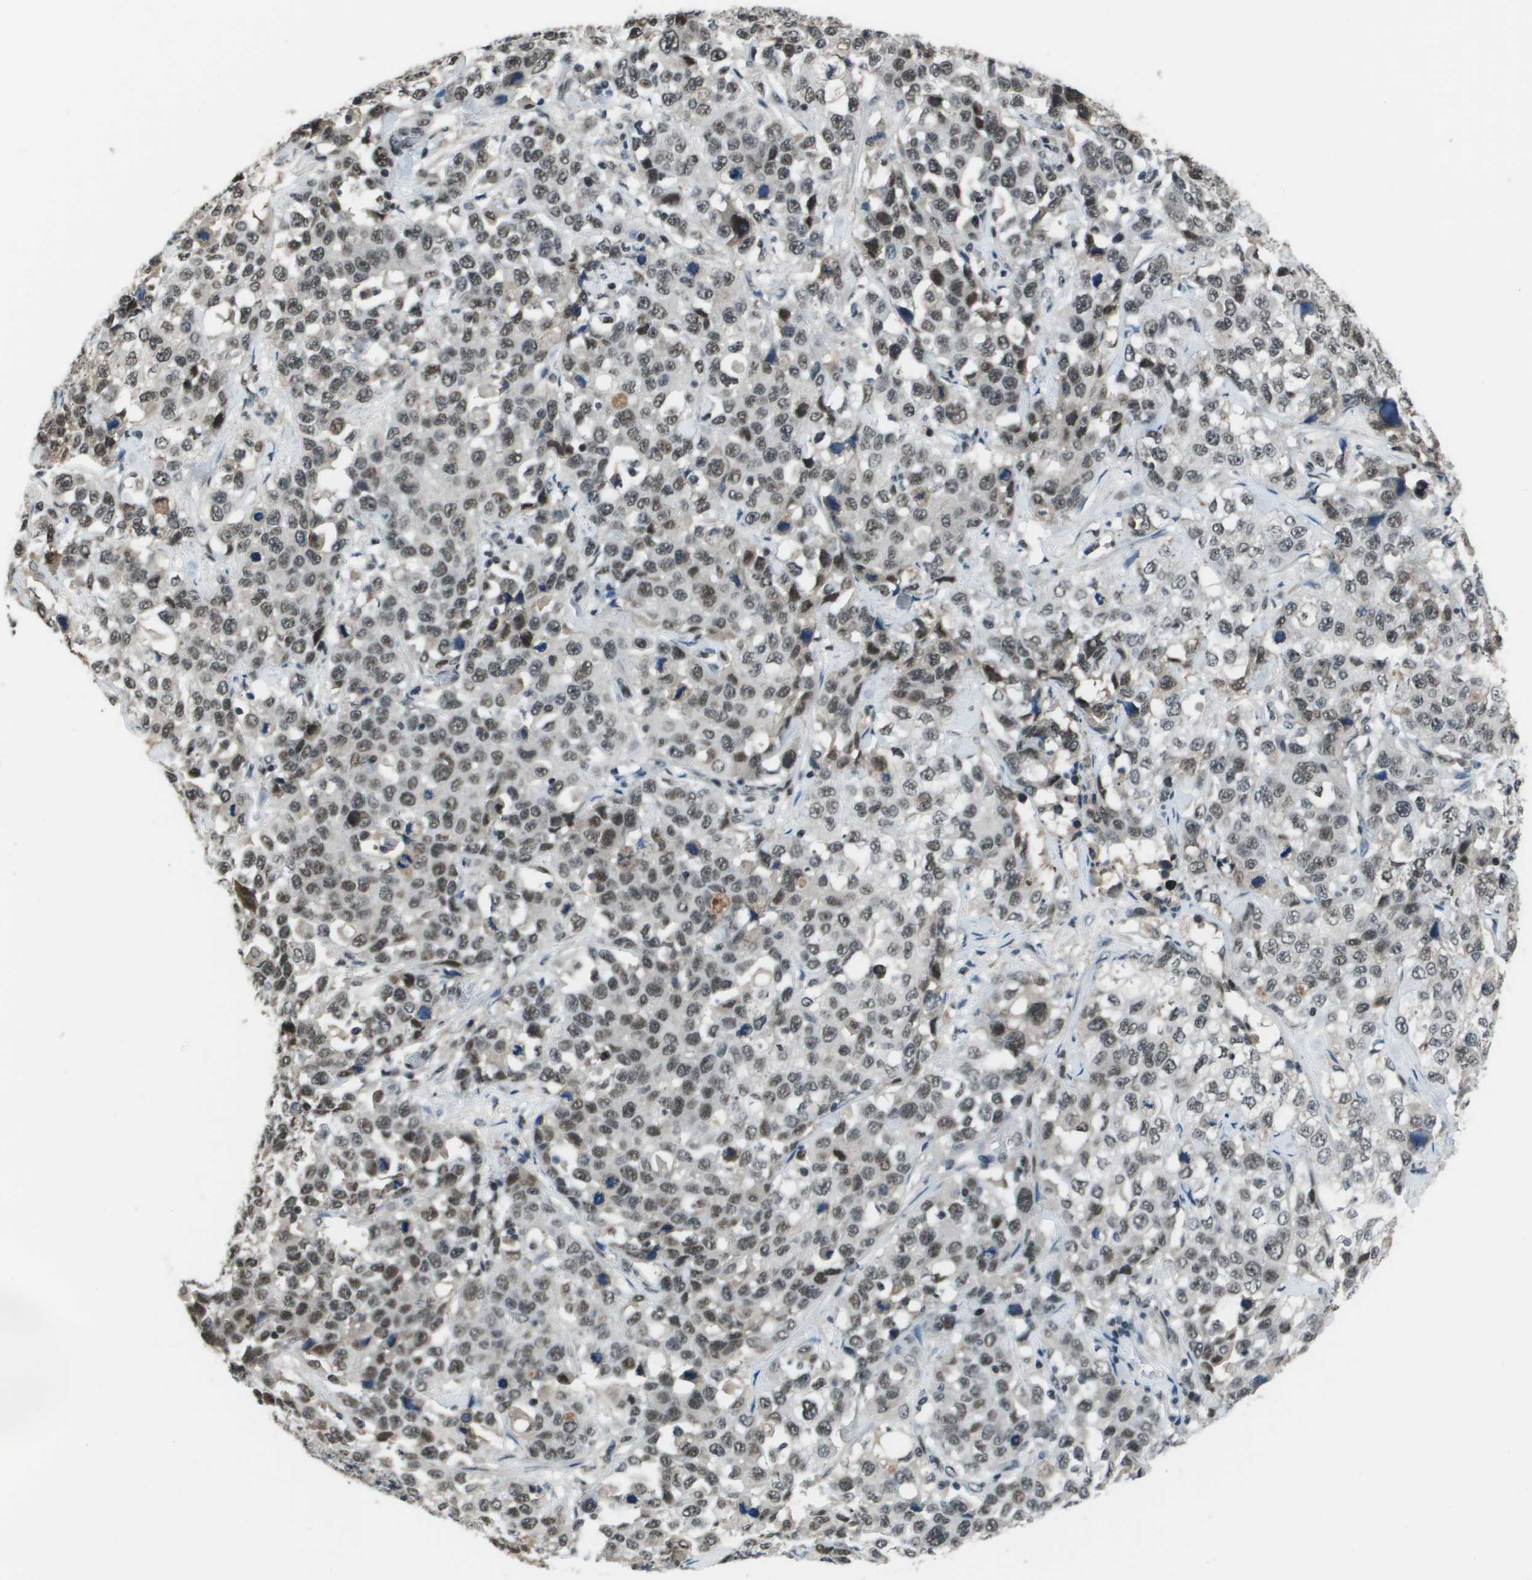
{"staining": {"intensity": "moderate", "quantity": ">75%", "location": "nuclear"}, "tissue": "stomach cancer", "cell_type": "Tumor cells", "image_type": "cancer", "snomed": [{"axis": "morphology", "description": "Normal tissue, NOS"}, {"axis": "morphology", "description": "Adenocarcinoma, NOS"}, {"axis": "topography", "description": "Stomach"}], "caption": "Immunohistochemical staining of human adenocarcinoma (stomach) displays medium levels of moderate nuclear protein positivity in about >75% of tumor cells.", "gene": "THRAP3", "patient": {"sex": "male", "age": 48}}